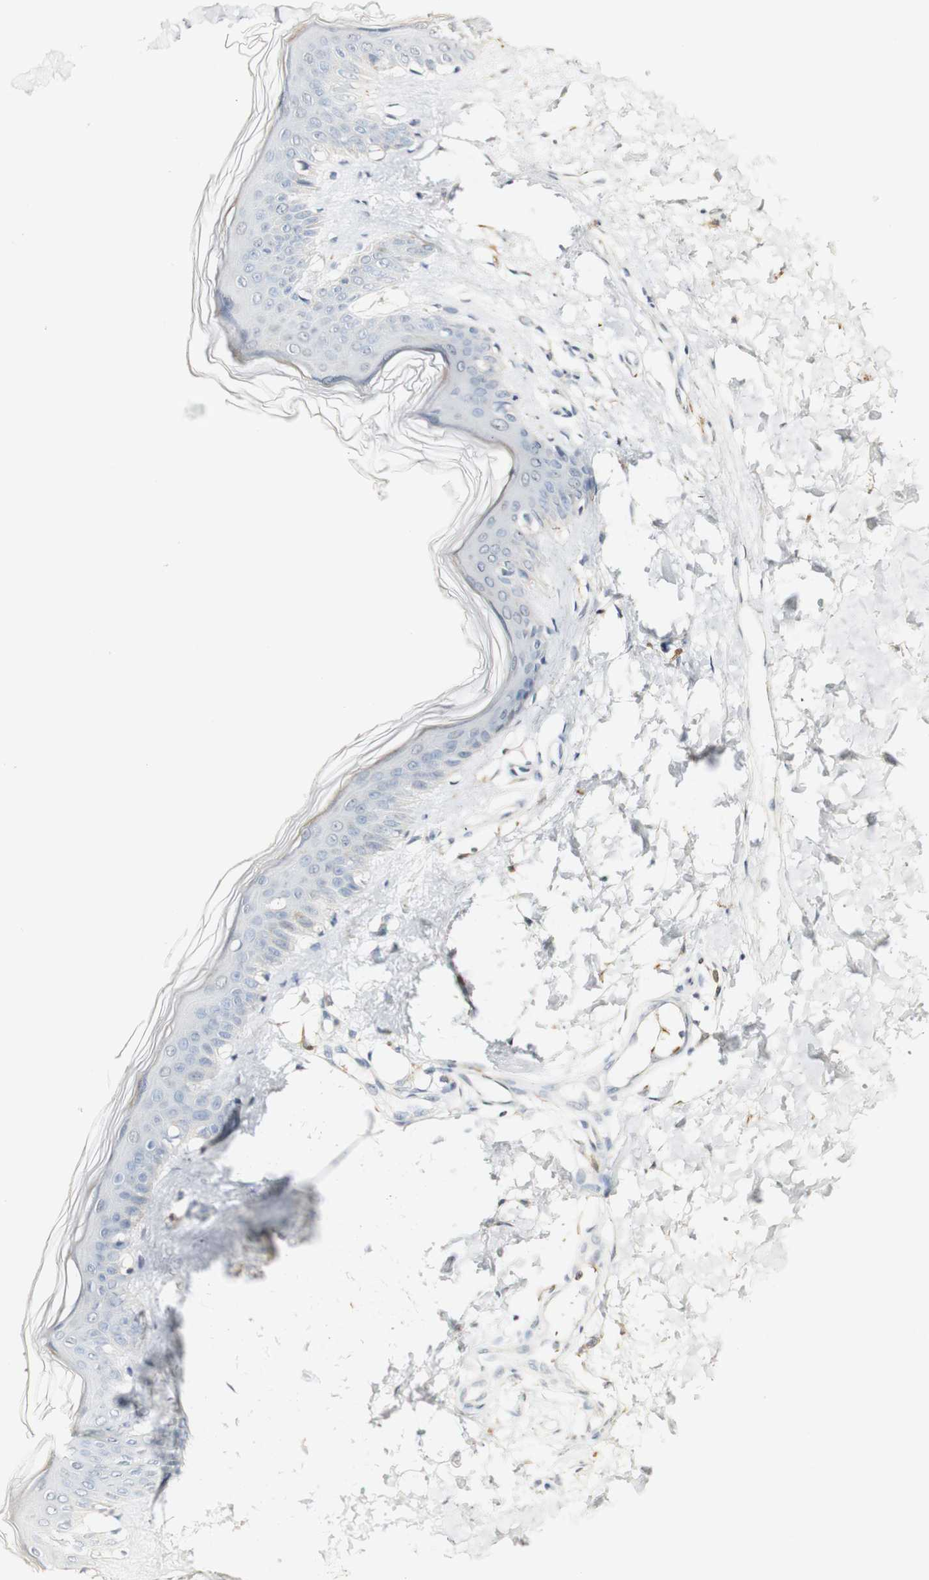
{"staining": {"intensity": "negative", "quantity": "none", "location": "none"}, "tissue": "skin", "cell_type": "Fibroblasts", "image_type": "normal", "snomed": [{"axis": "morphology", "description": "Normal tissue, NOS"}, {"axis": "topography", "description": "Skin"}], "caption": "Immunohistochemical staining of benign skin demonstrates no significant positivity in fibroblasts. The staining was performed using DAB (3,3'-diaminobenzidine) to visualize the protein expression in brown, while the nuclei were stained in blue with hematoxylin (Magnification: 20x).", "gene": "SYT7", "patient": {"sex": "female", "age": 41}}